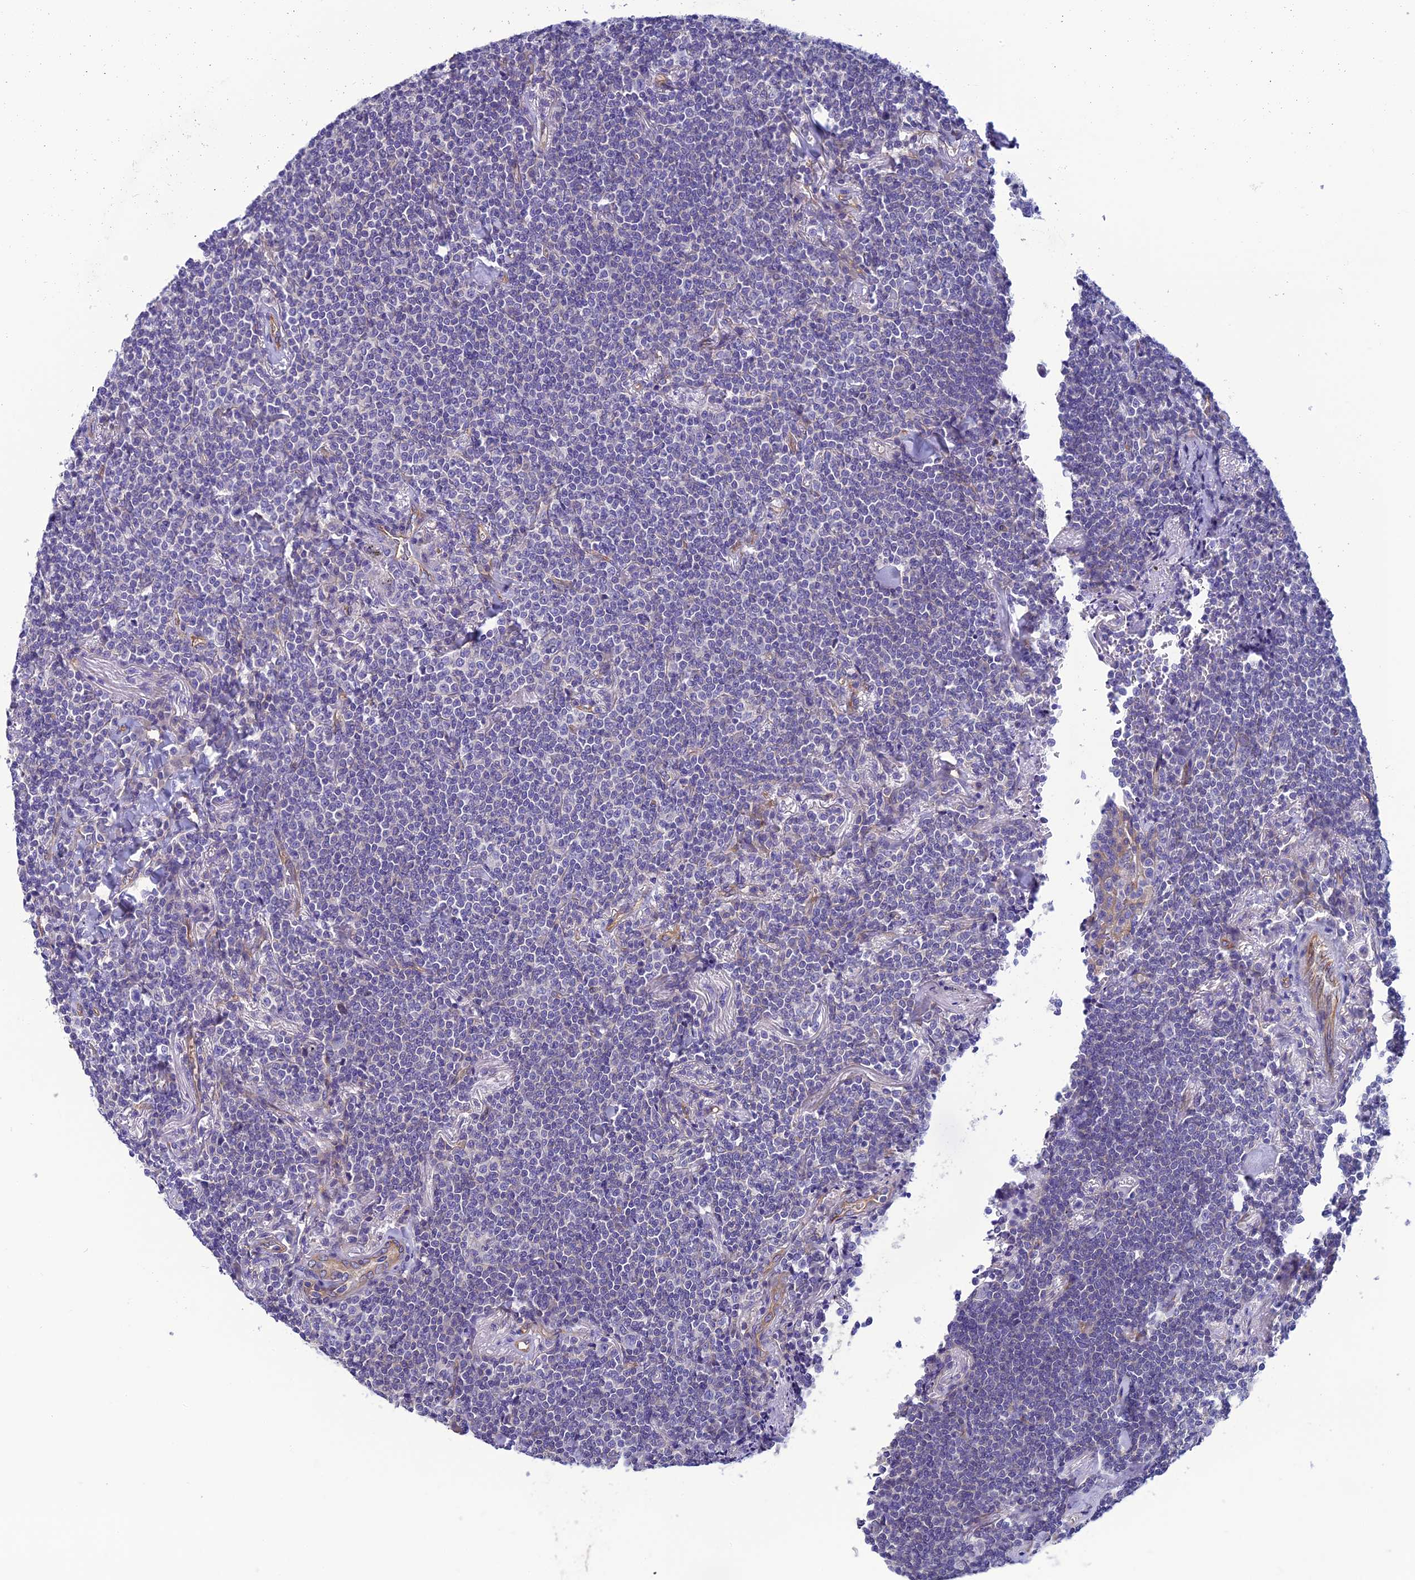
{"staining": {"intensity": "negative", "quantity": "none", "location": "none"}, "tissue": "lymphoma", "cell_type": "Tumor cells", "image_type": "cancer", "snomed": [{"axis": "morphology", "description": "Malignant lymphoma, non-Hodgkin's type, Low grade"}, {"axis": "topography", "description": "Lung"}], "caption": "This is a micrograph of immunohistochemistry (IHC) staining of low-grade malignant lymphoma, non-Hodgkin's type, which shows no positivity in tumor cells.", "gene": "PPFIA3", "patient": {"sex": "female", "age": 71}}